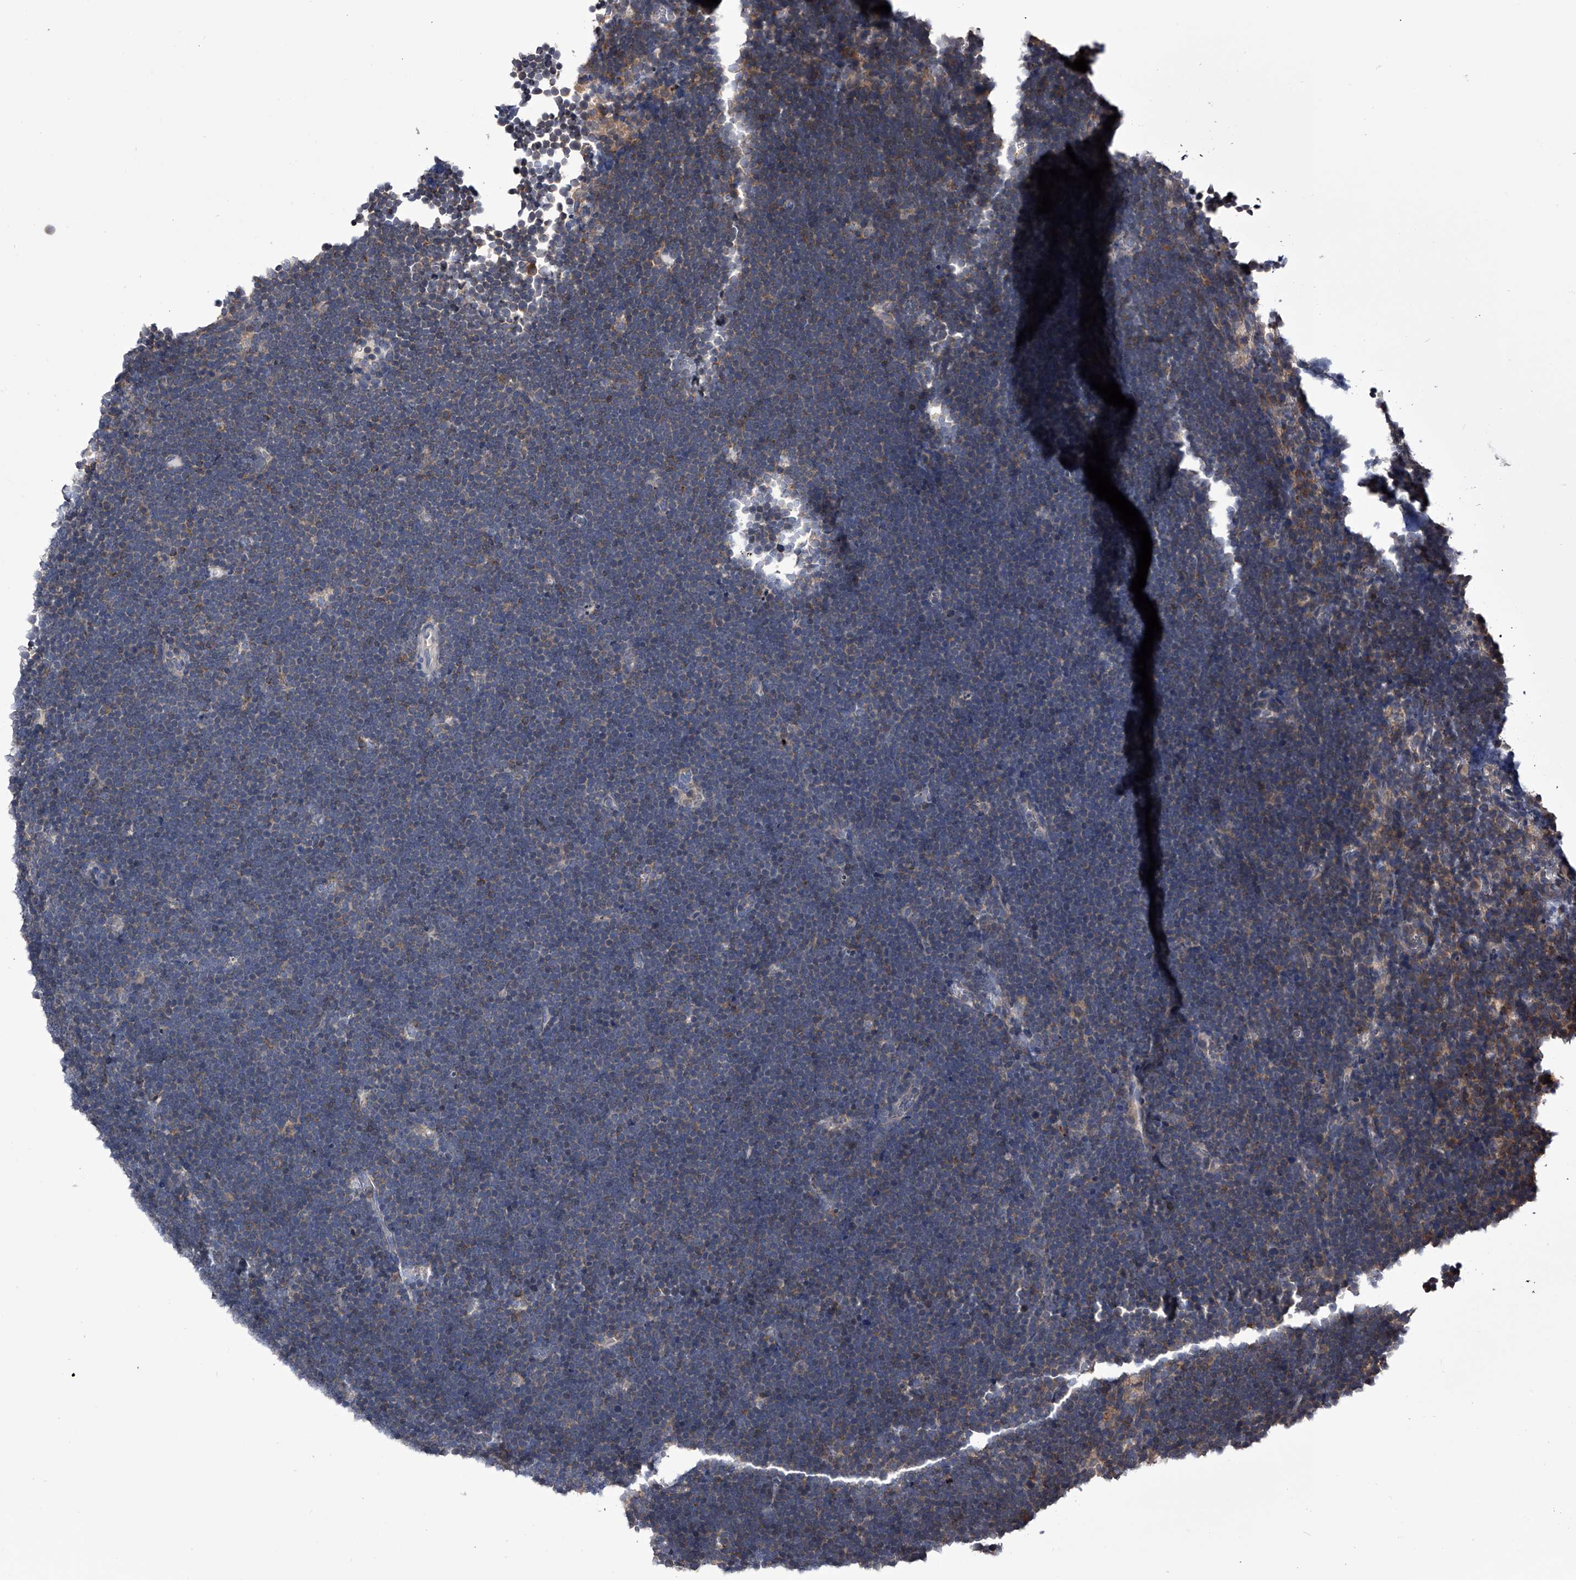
{"staining": {"intensity": "negative", "quantity": "none", "location": "none"}, "tissue": "lymphoma", "cell_type": "Tumor cells", "image_type": "cancer", "snomed": [{"axis": "morphology", "description": "Malignant lymphoma, non-Hodgkin's type, High grade"}, {"axis": "topography", "description": "Lymph node"}], "caption": "There is no significant positivity in tumor cells of high-grade malignant lymphoma, non-Hodgkin's type.", "gene": "PAN3", "patient": {"sex": "male", "age": 13}}